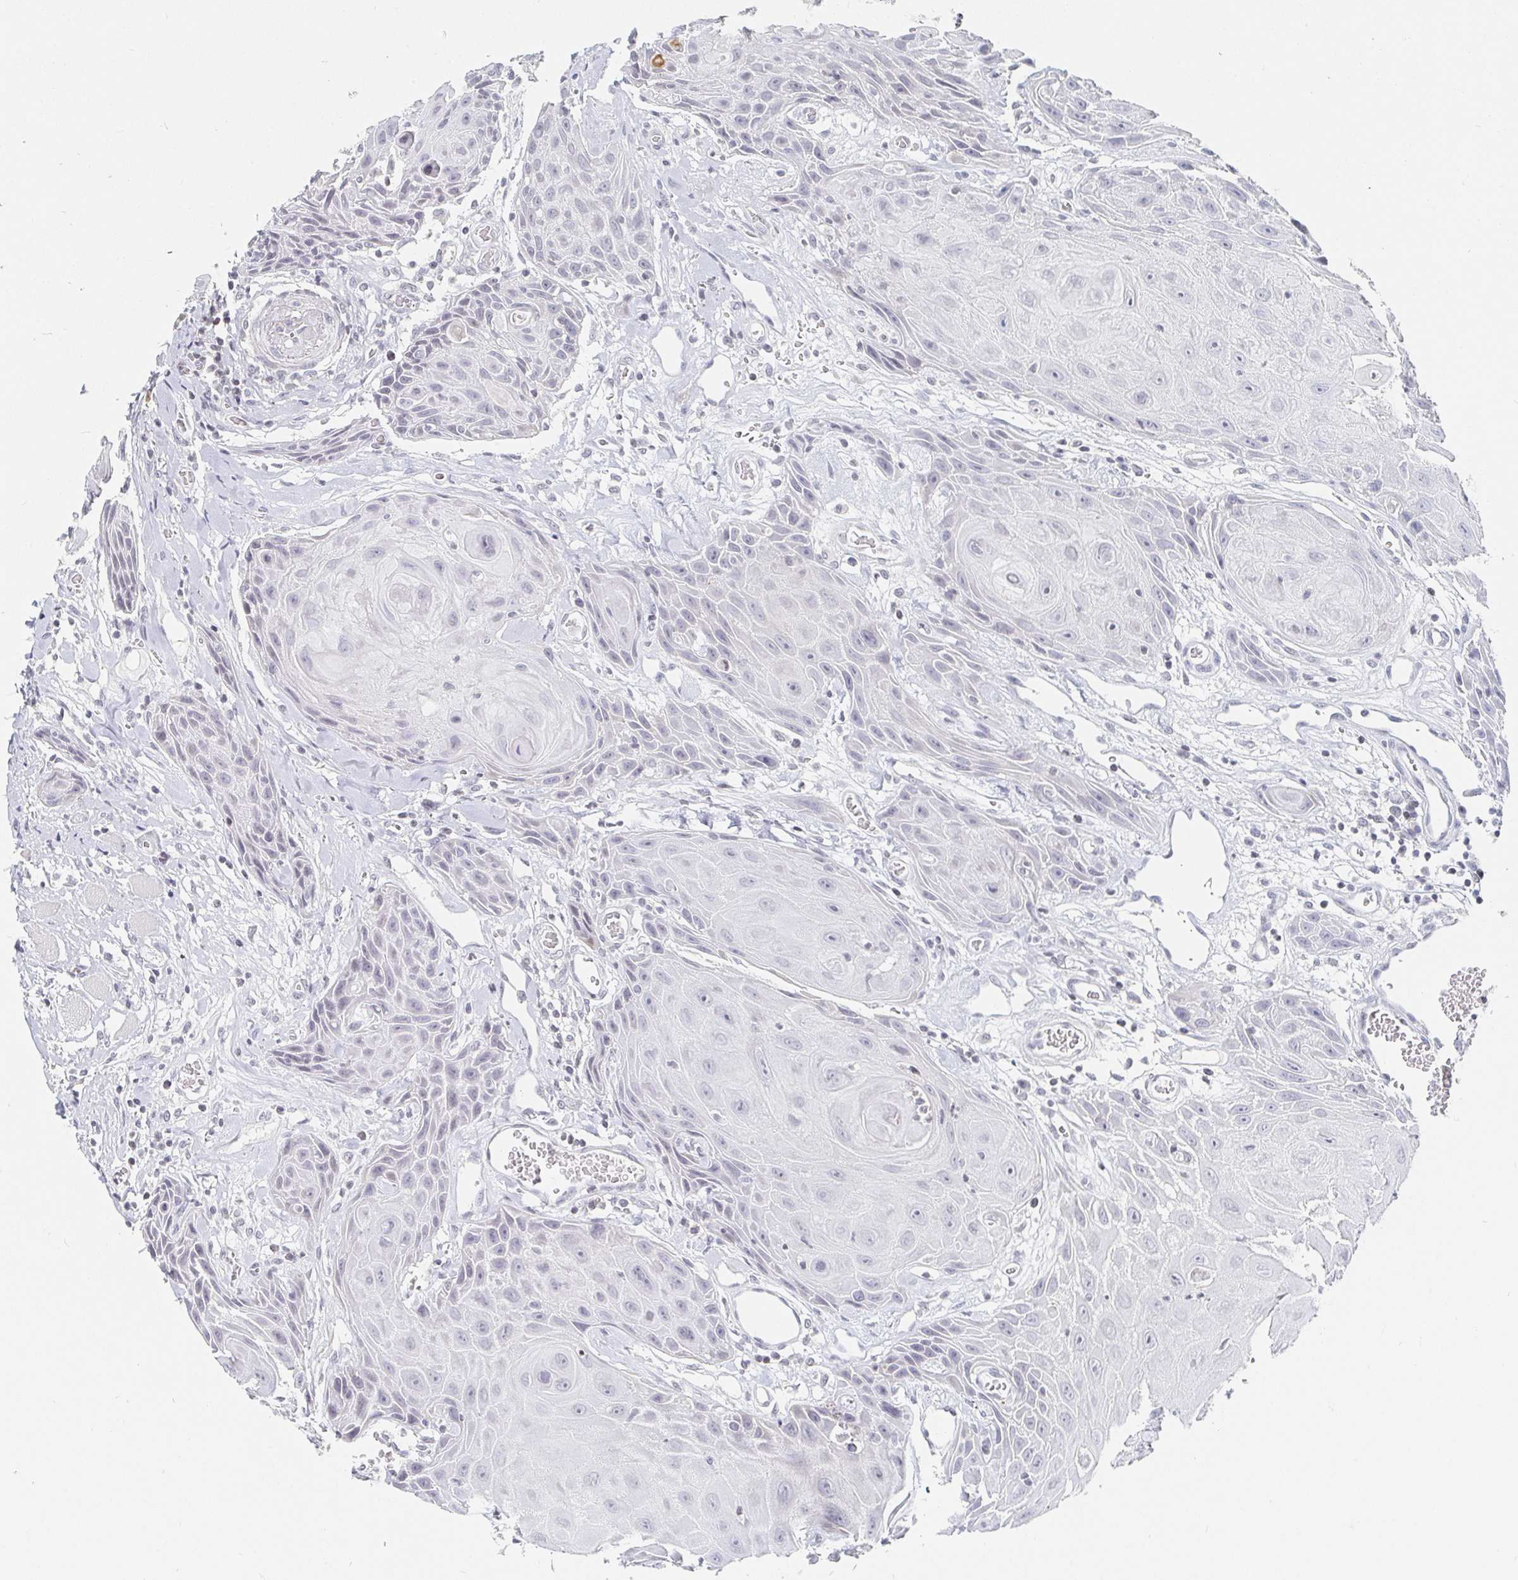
{"staining": {"intensity": "negative", "quantity": "none", "location": "none"}, "tissue": "head and neck cancer", "cell_type": "Tumor cells", "image_type": "cancer", "snomed": [{"axis": "morphology", "description": "Squamous cell carcinoma, NOS"}, {"axis": "topography", "description": "Oral tissue"}, {"axis": "topography", "description": "Head-Neck"}], "caption": "Immunohistochemistry (IHC) of head and neck squamous cell carcinoma displays no positivity in tumor cells.", "gene": "NME9", "patient": {"sex": "male", "age": 49}}